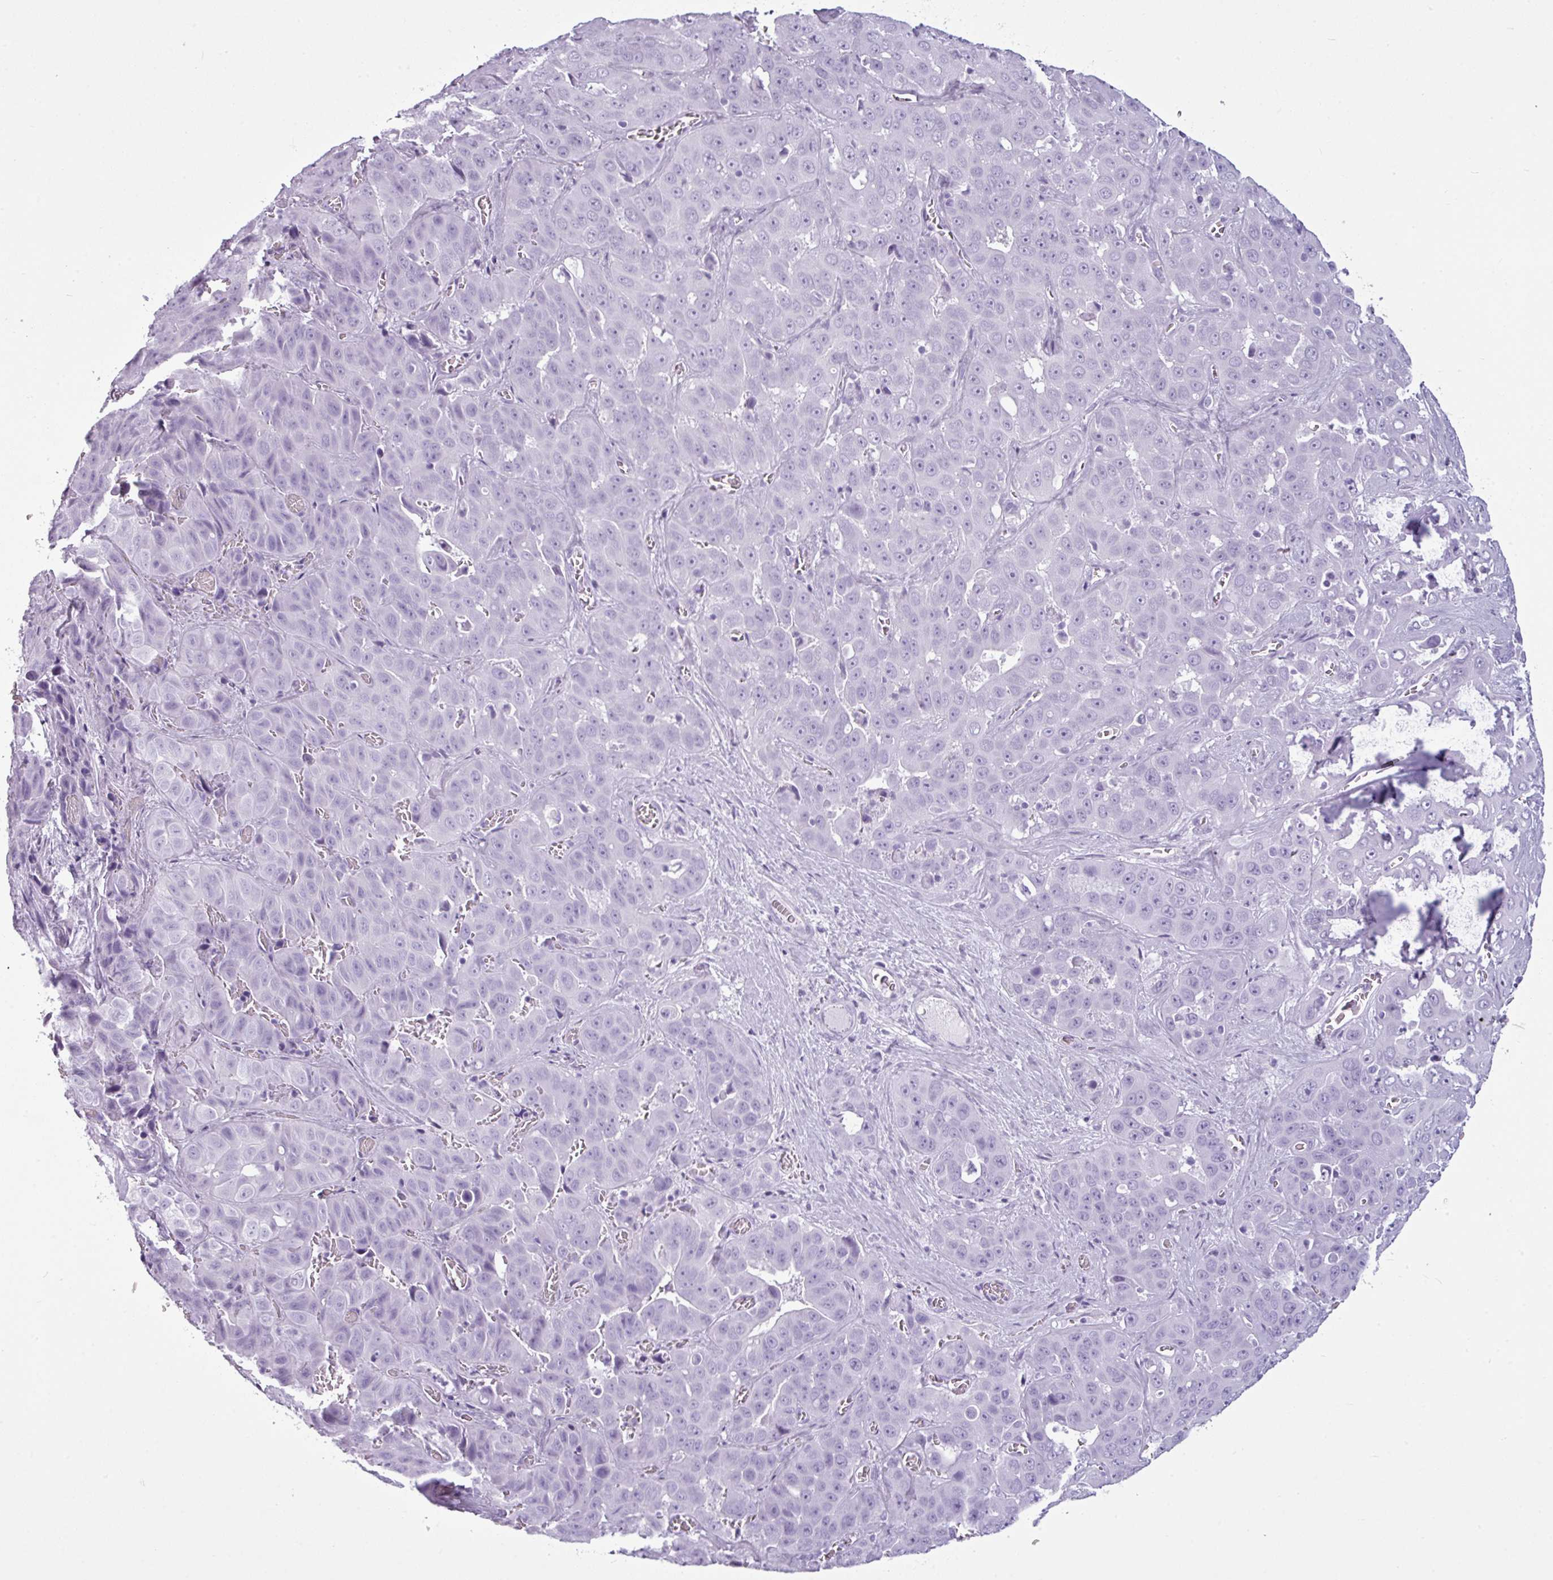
{"staining": {"intensity": "negative", "quantity": "none", "location": "none"}, "tissue": "liver cancer", "cell_type": "Tumor cells", "image_type": "cancer", "snomed": [{"axis": "morphology", "description": "Cholangiocarcinoma"}, {"axis": "topography", "description": "Liver"}], "caption": "This photomicrograph is of liver cancer stained with immunohistochemistry (IHC) to label a protein in brown with the nuclei are counter-stained blue. There is no expression in tumor cells.", "gene": "AMY1B", "patient": {"sex": "female", "age": 52}}